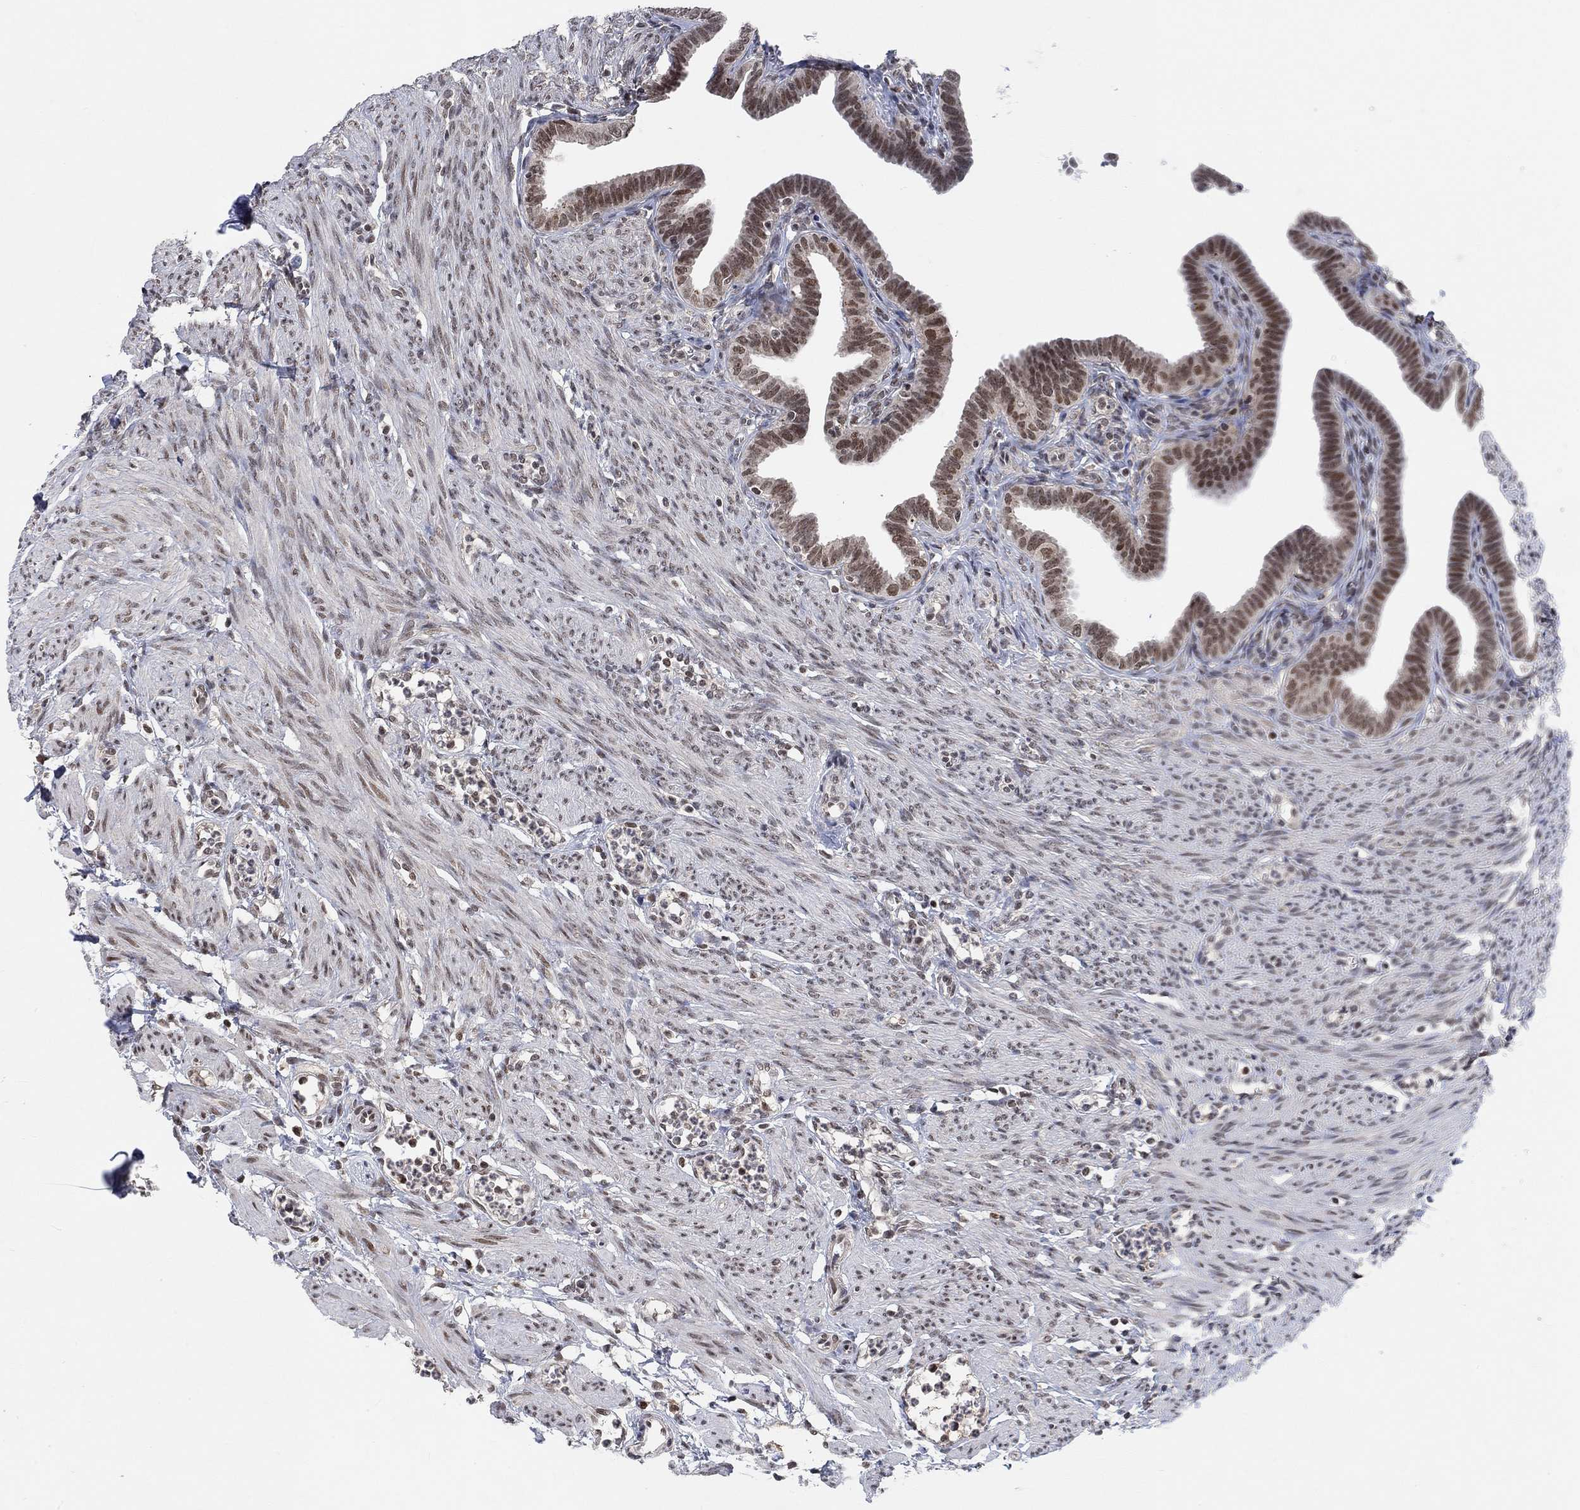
{"staining": {"intensity": "moderate", "quantity": ">75%", "location": "nuclear"}, "tissue": "fallopian tube", "cell_type": "Glandular cells", "image_type": "normal", "snomed": [{"axis": "morphology", "description": "Normal tissue, NOS"}, {"axis": "topography", "description": "Fallopian tube"}, {"axis": "topography", "description": "Ovary"}], "caption": "A photomicrograph of human fallopian tube stained for a protein shows moderate nuclear brown staining in glandular cells. (IHC, brightfield microscopy, high magnification).", "gene": "THAP8", "patient": {"sex": "female", "age": 33}}